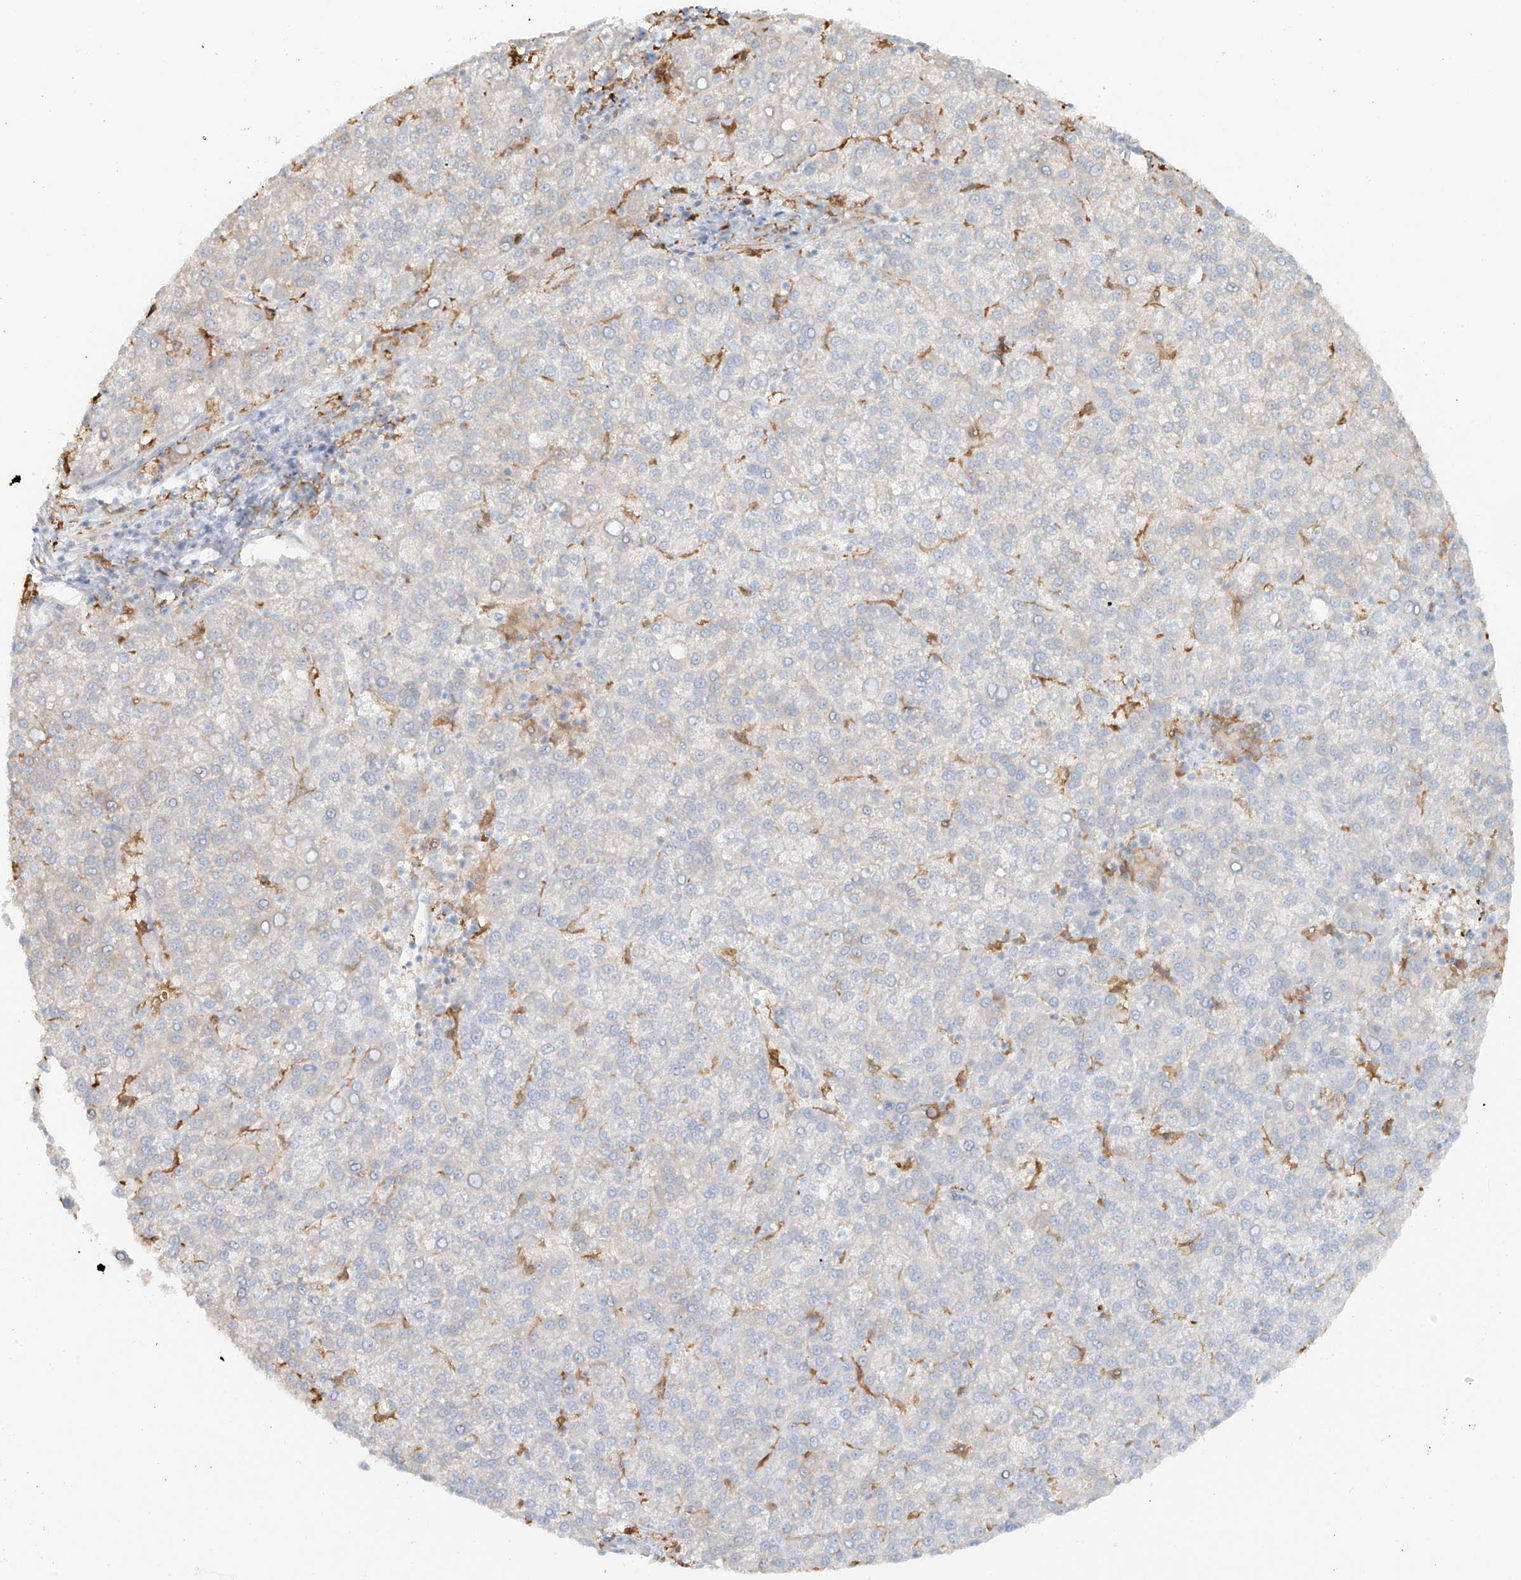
{"staining": {"intensity": "weak", "quantity": "<25%", "location": "cytoplasmic/membranous"}, "tissue": "liver cancer", "cell_type": "Tumor cells", "image_type": "cancer", "snomed": [{"axis": "morphology", "description": "Carcinoma, Hepatocellular, NOS"}, {"axis": "topography", "description": "Liver"}], "caption": "Photomicrograph shows no significant protein positivity in tumor cells of hepatocellular carcinoma (liver).", "gene": "UPK1B", "patient": {"sex": "female", "age": 58}}